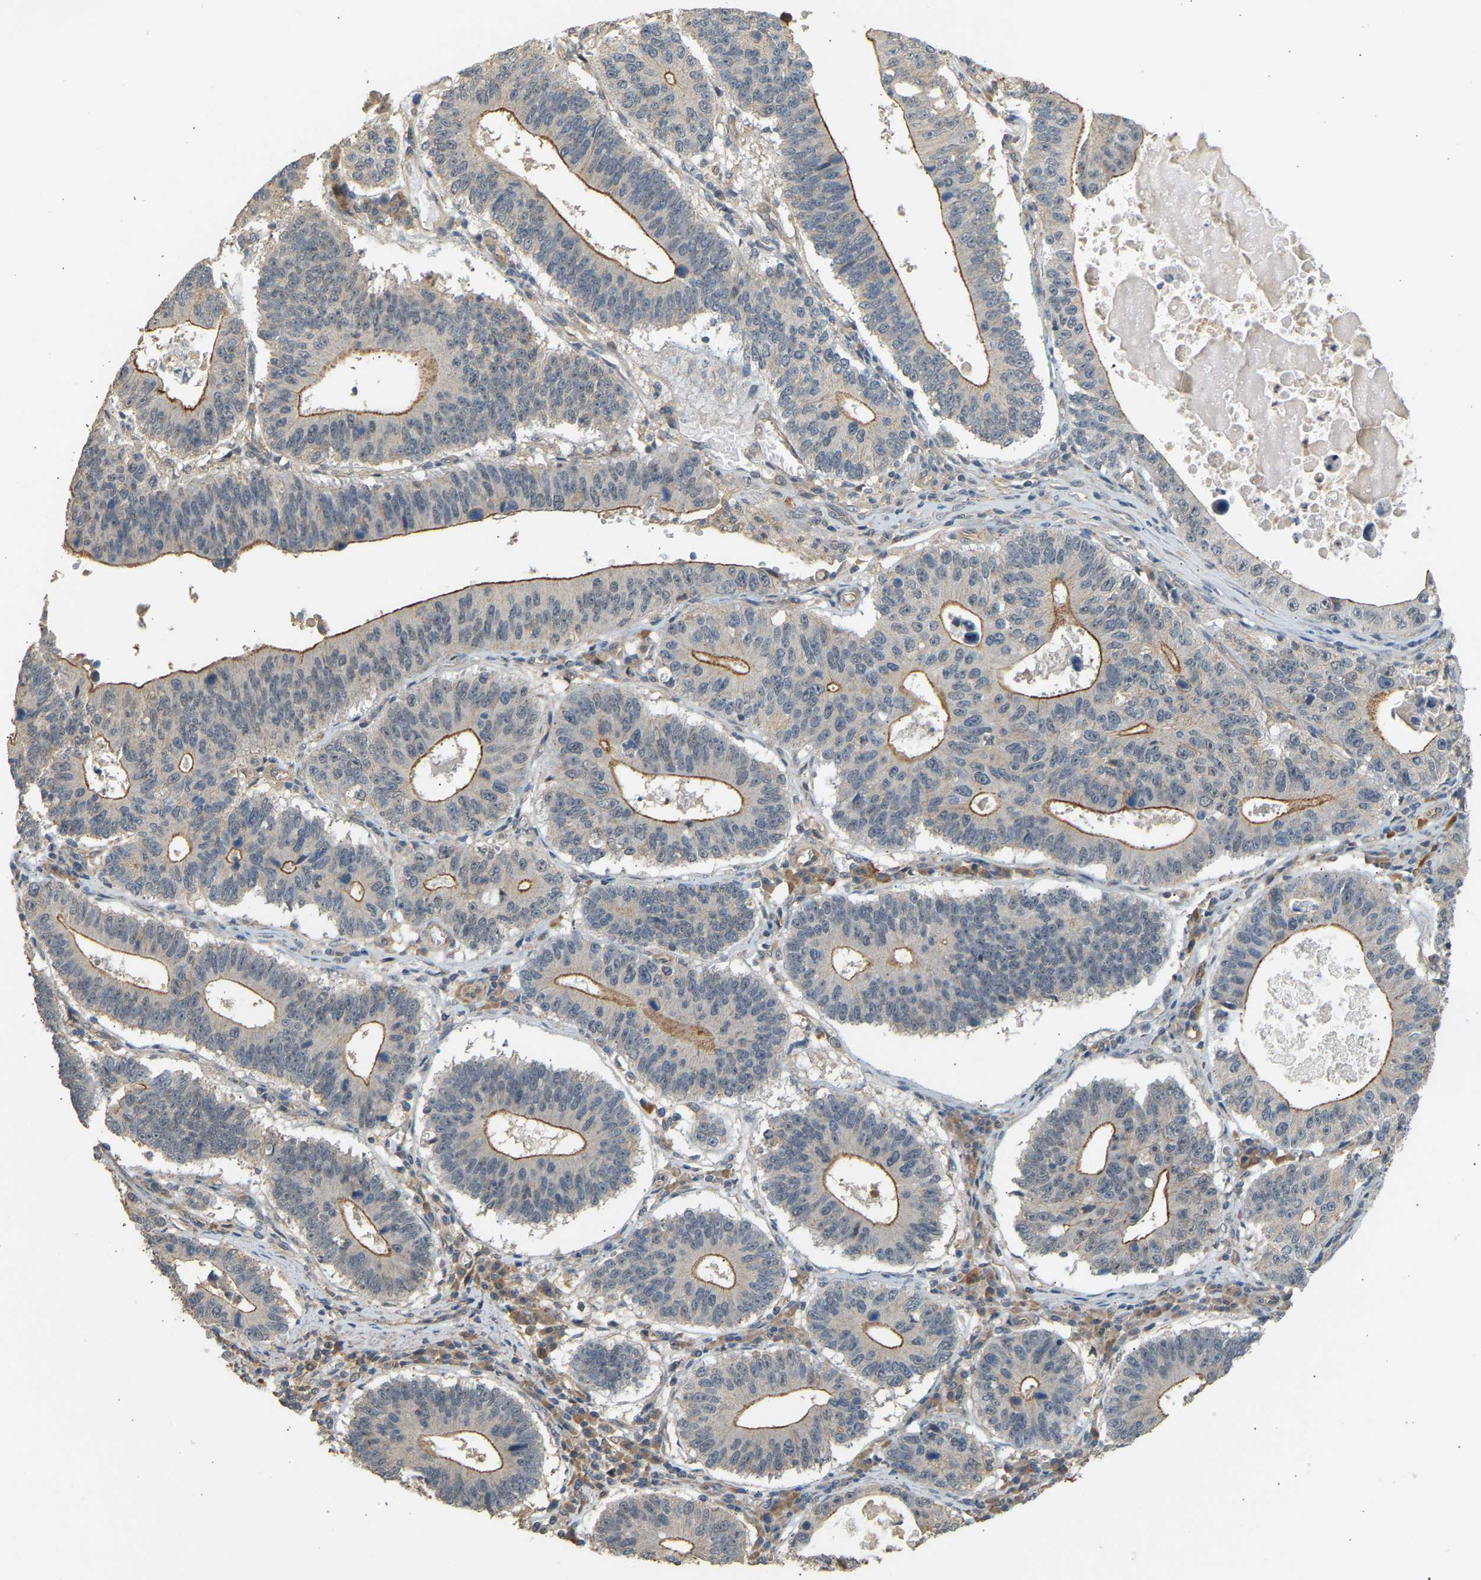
{"staining": {"intensity": "moderate", "quantity": "25%-75%", "location": "cytoplasmic/membranous"}, "tissue": "stomach cancer", "cell_type": "Tumor cells", "image_type": "cancer", "snomed": [{"axis": "morphology", "description": "Adenocarcinoma, NOS"}, {"axis": "topography", "description": "Stomach"}], "caption": "Human stomach adenocarcinoma stained with a protein marker displays moderate staining in tumor cells.", "gene": "RGL1", "patient": {"sex": "male", "age": 59}}